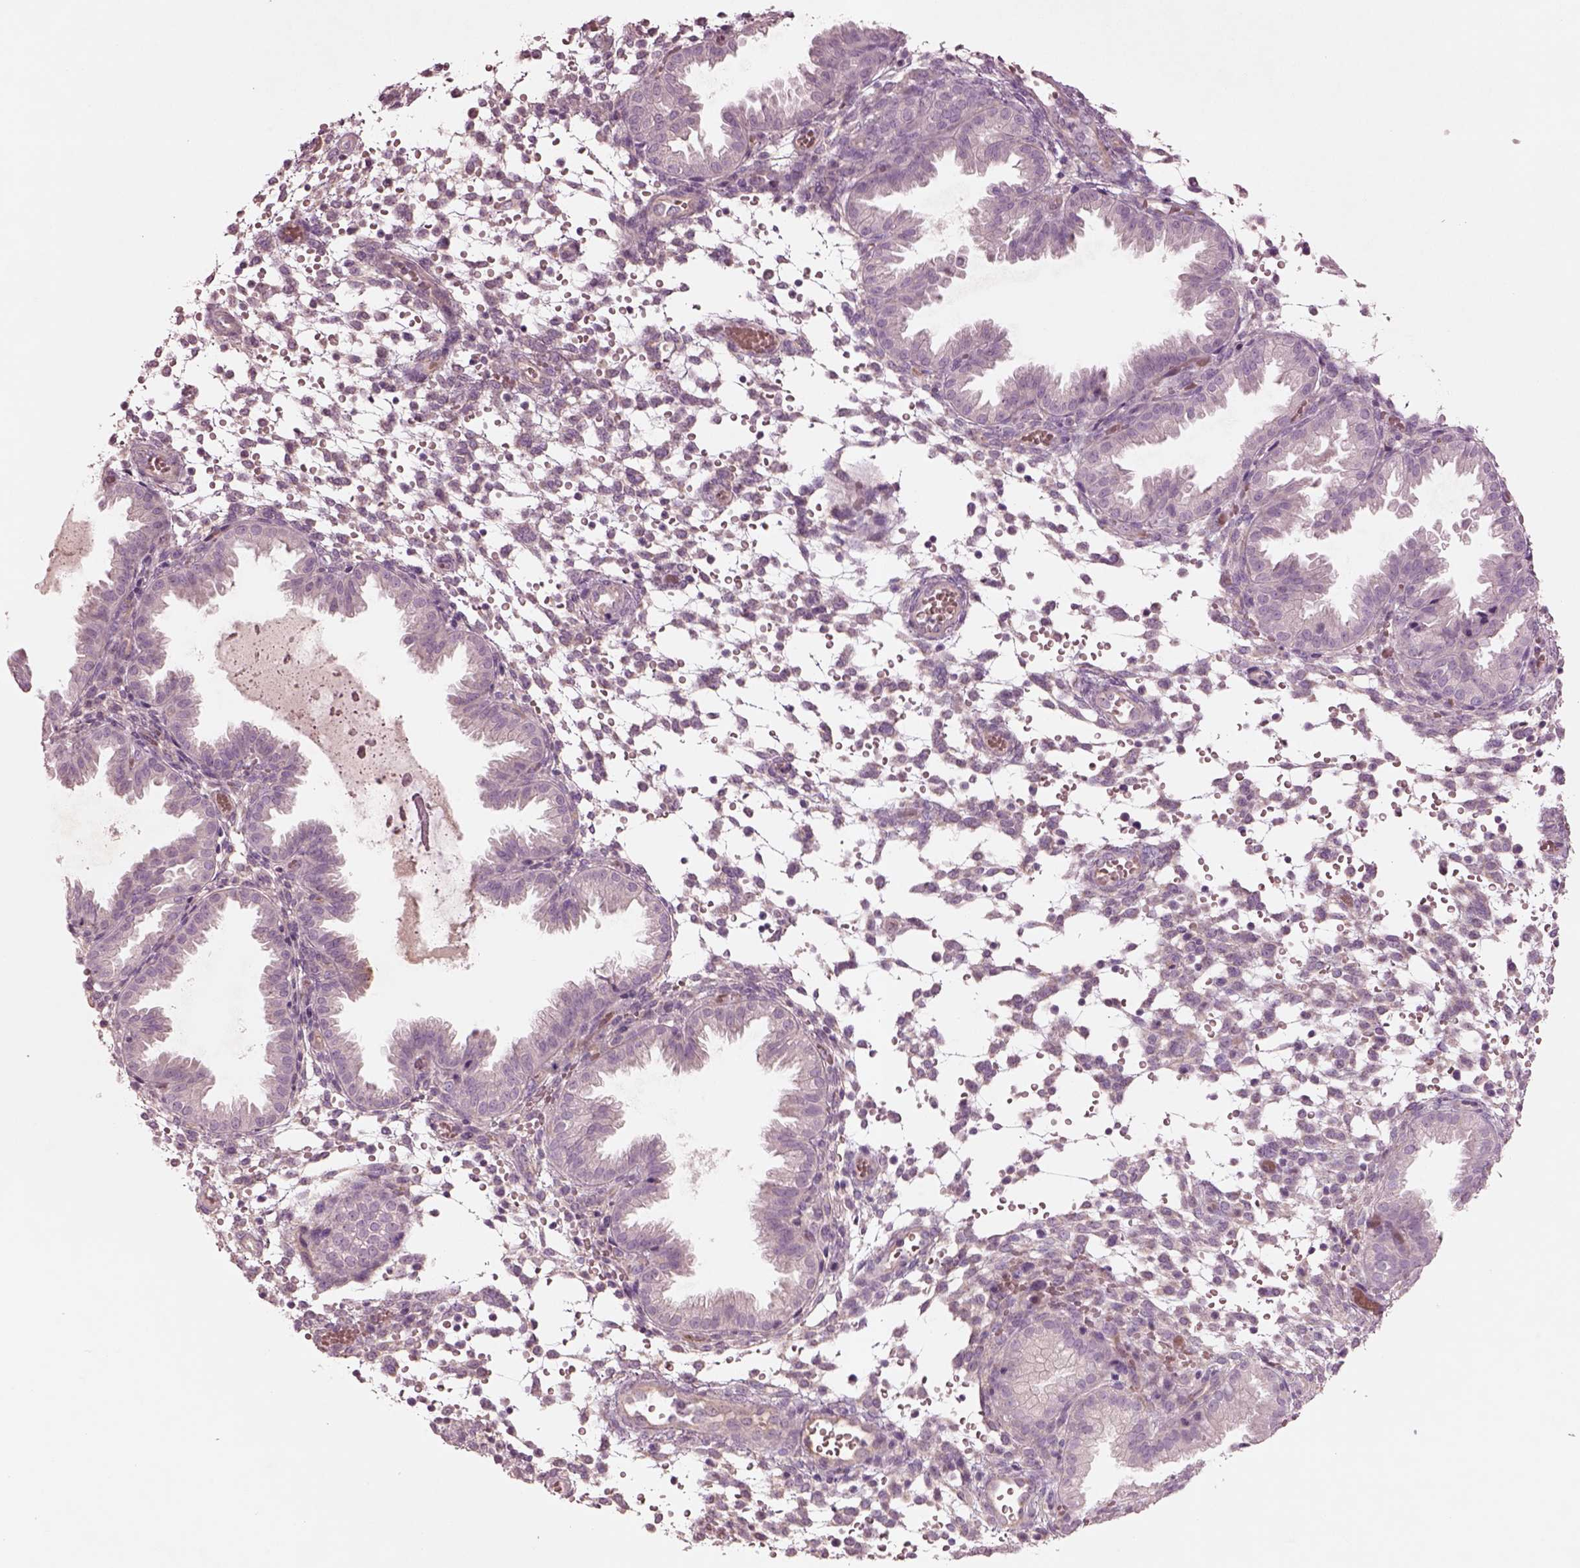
{"staining": {"intensity": "negative", "quantity": "none", "location": "none"}, "tissue": "endometrium", "cell_type": "Cells in endometrial stroma", "image_type": "normal", "snomed": [{"axis": "morphology", "description": "Normal tissue, NOS"}, {"axis": "topography", "description": "Endometrium"}], "caption": "Benign endometrium was stained to show a protein in brown. There is no significant staining in cells in endometrial stroma. (DAB immunohistochemistry, high magnification).", "gene": "DUOXA2", "patient": {"sex": "female", "age": 33}}